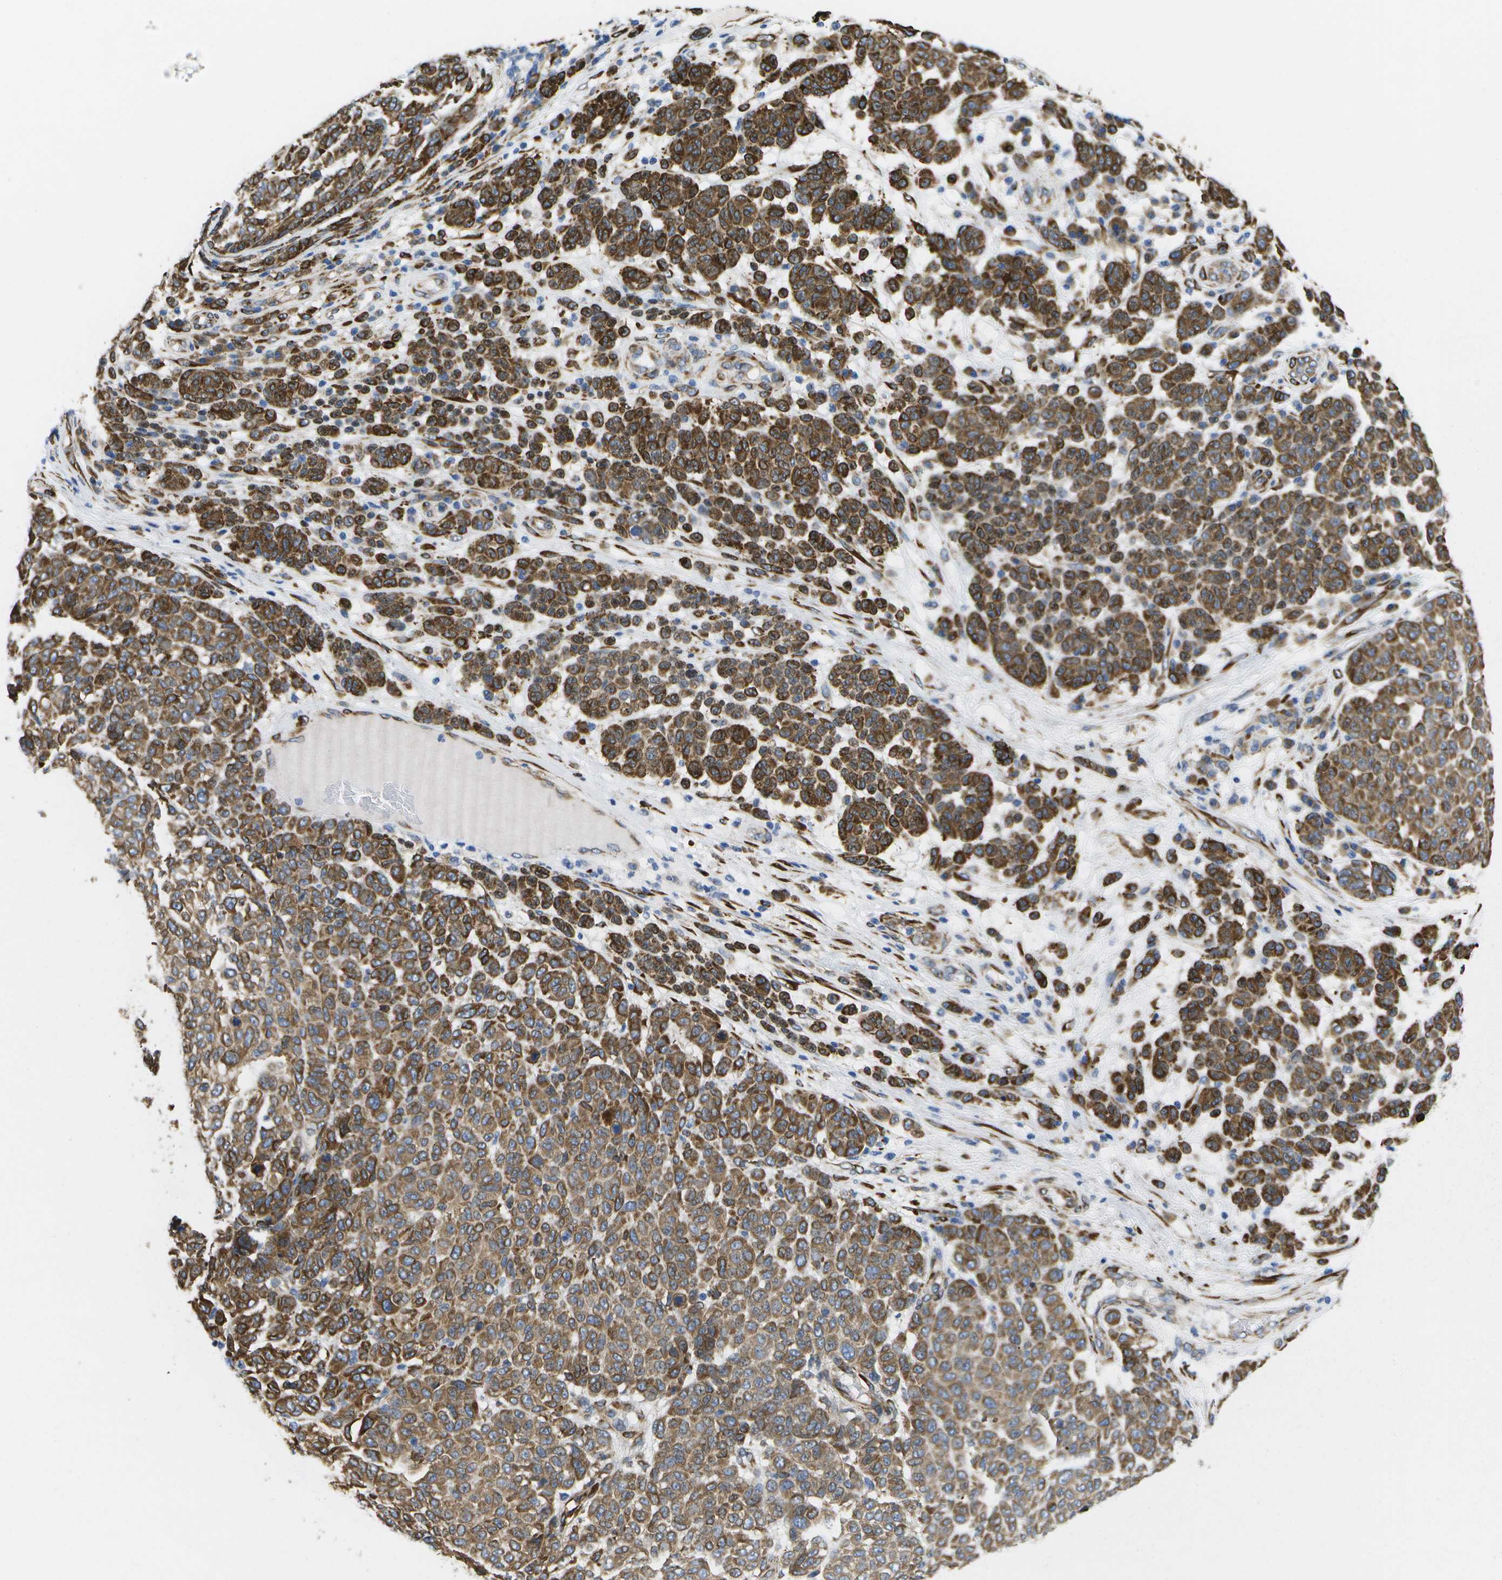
{"staining": {"intensity": "strong", "quantity": ">75%", "location": "cytoplasmic/membranous"}, "tissue": "melanoma", "cell_type": "Tumor cells", "image_type": "cancer", "snomed": [{"axis": "morphology", "description": "Malignant melanoma, NOS"}, {"axis": "topography", "description": "Skin"}], "caption": "Immunohistochemical staining of human malignant melanoma displays strong cytoplasmic/membranous protein expression in approximately >75% of tumor cells.", "gene": "ZDHHC17", "patient": {"sex": "male", "age": 59}}